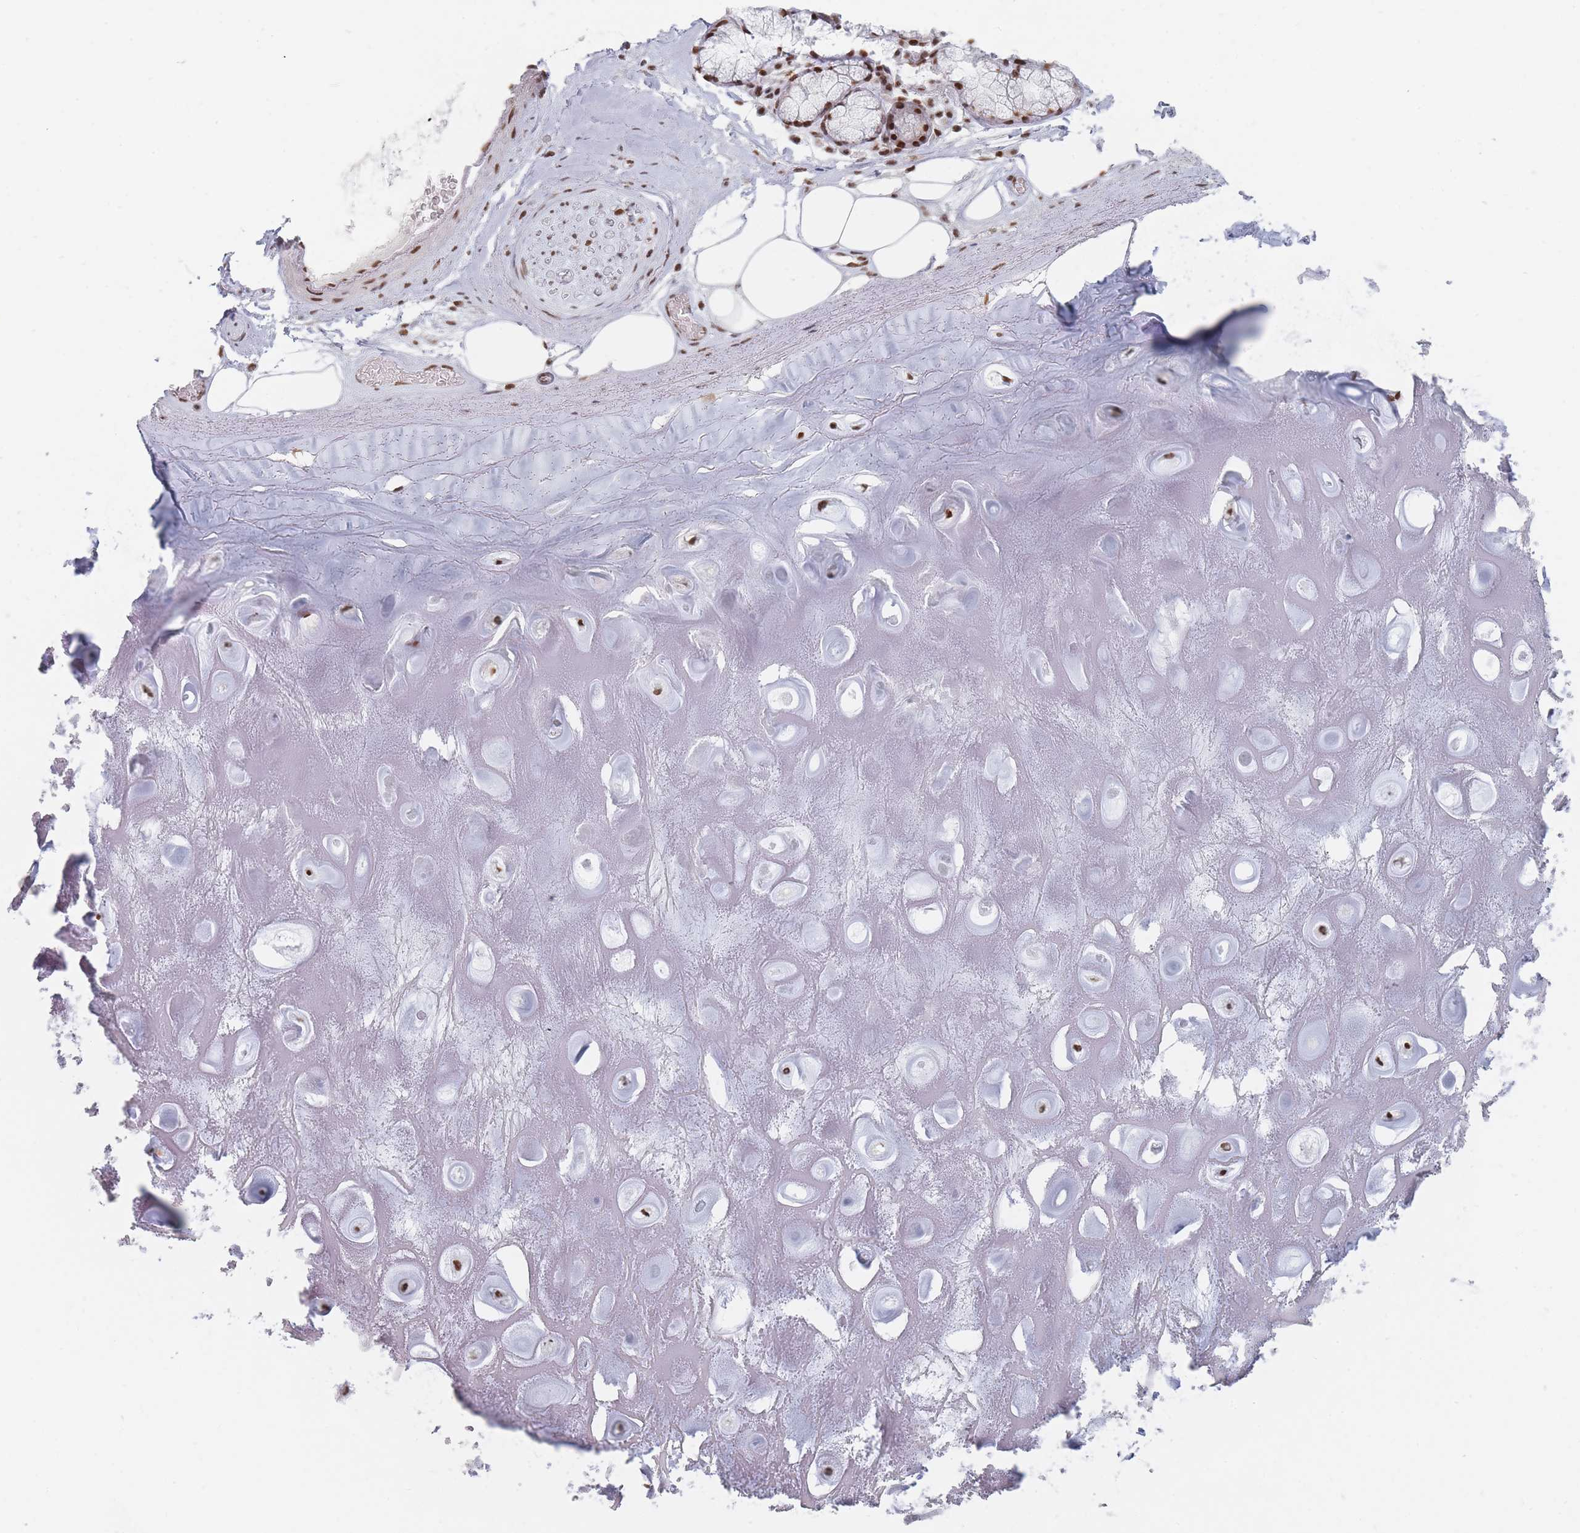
{"staining": {"intensity": "negative", "quantity": "none", "location": "none"}, "tissue": "adipose tissue", "cell_type": "Adipocytes", "image_type": "normal", "snomed": [{"axis": "morphology", "description": "Normal tissue, NOS"}, {"axis": "topography", "description": "Cartilage tissue"}], "caption": "DAB (3,3'-diaminobenzidine) immunohistochemical staining of normal human adipose tissue displays no significant staining in adipocytes. (DAB (3,3'-diaminobenzidine) immunohistochemistry (IHC) visualized using brightfield microscopy, high magnification).", "gene": "SAFB2", "patient": {"sex": "male", "age": 81}}